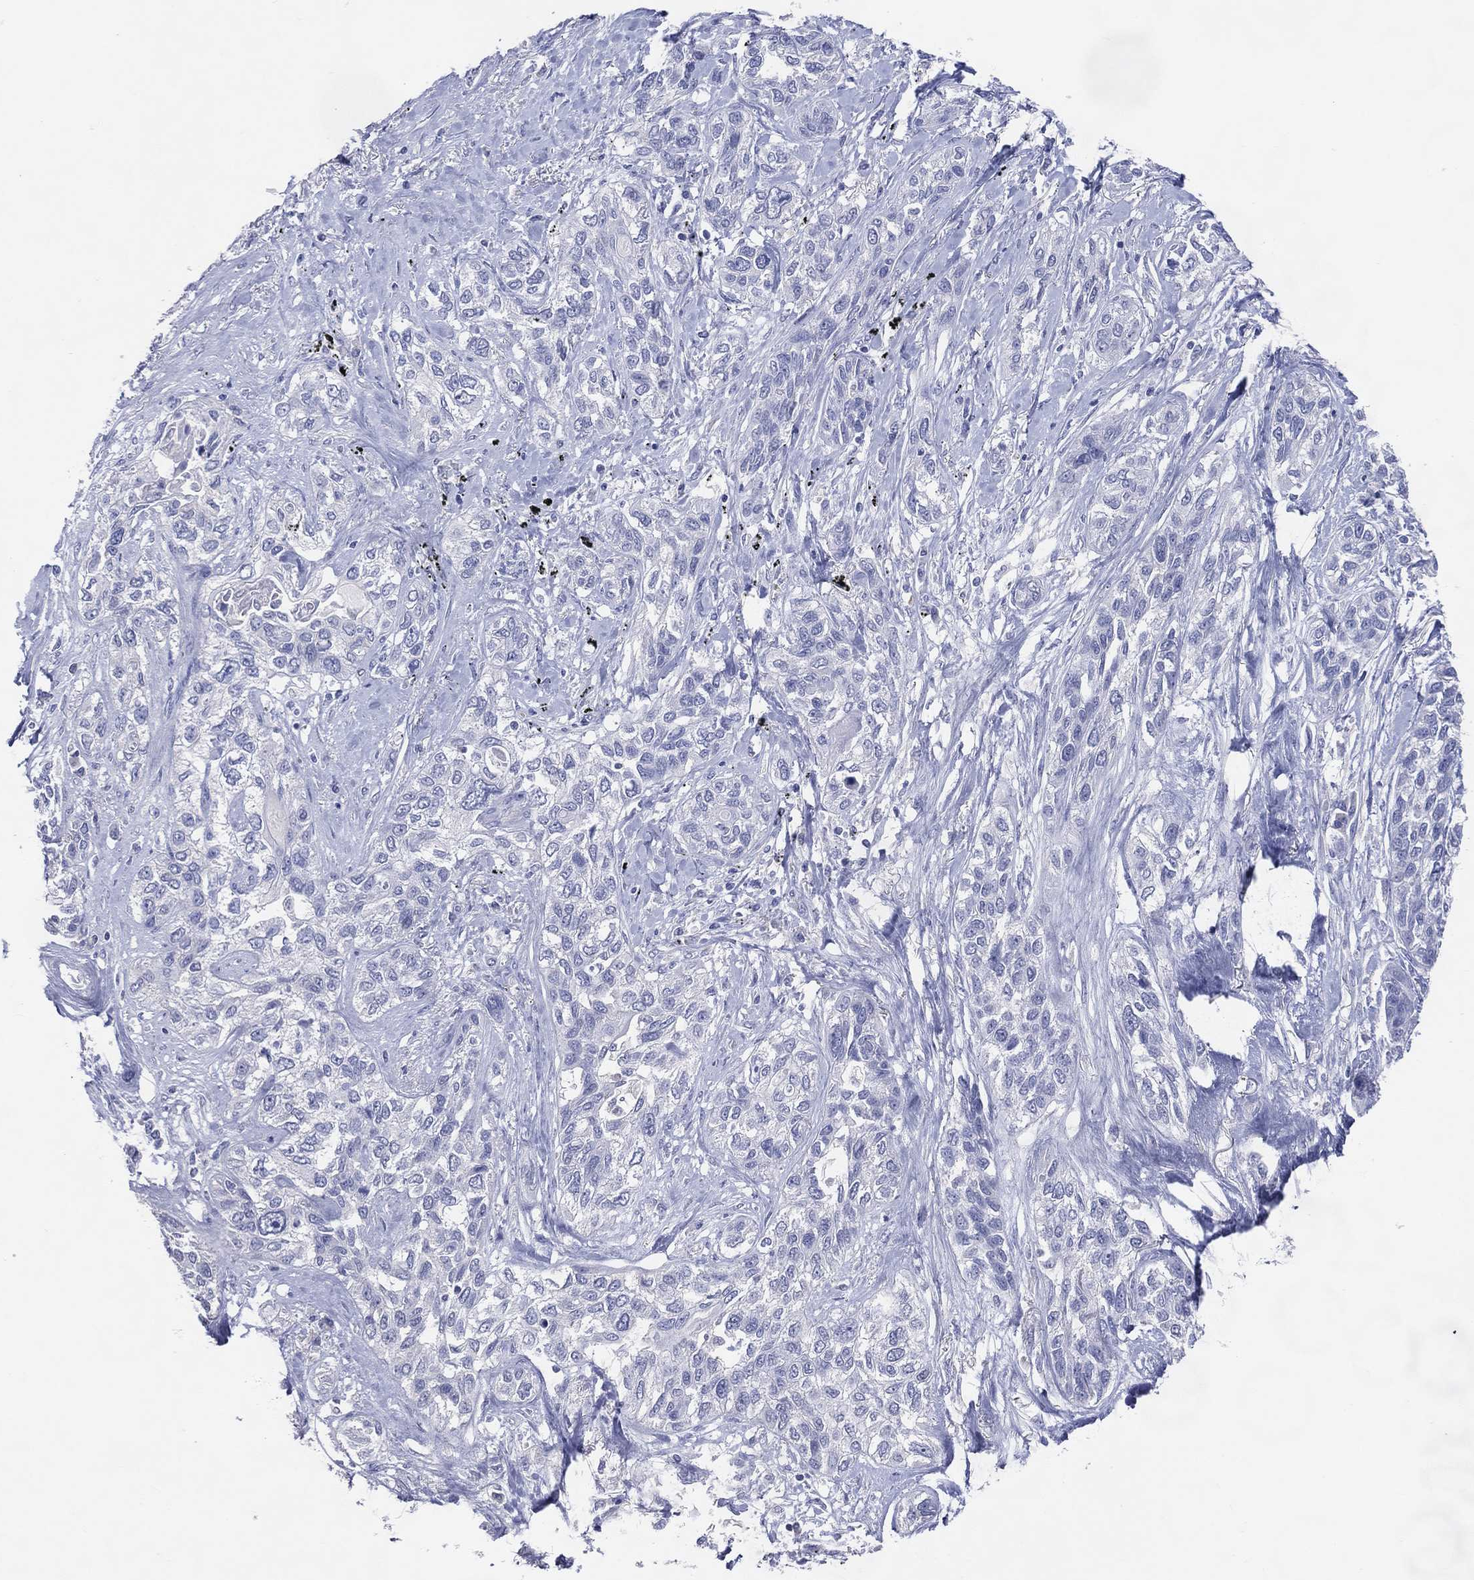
{"staining": {"intensity": "negative", "quantity": "none", "location": "none"}, "tissue": "lung cancer", "cell_type": "Tumor cells", "image_type": "cancer", "snomed": [{"axis": "morphology", "description": "Squamous cell carcinoma, NOS"}, {"axis": "topography", "description": "Lung"}], "caption": "This is an immunohistochemistry (IHC) micrograph of squamous cell carcinoma (lung). There is no expression in tumor cells.", "gene": "DNAH6", "patient": {"sex": "female", "age": 70}}